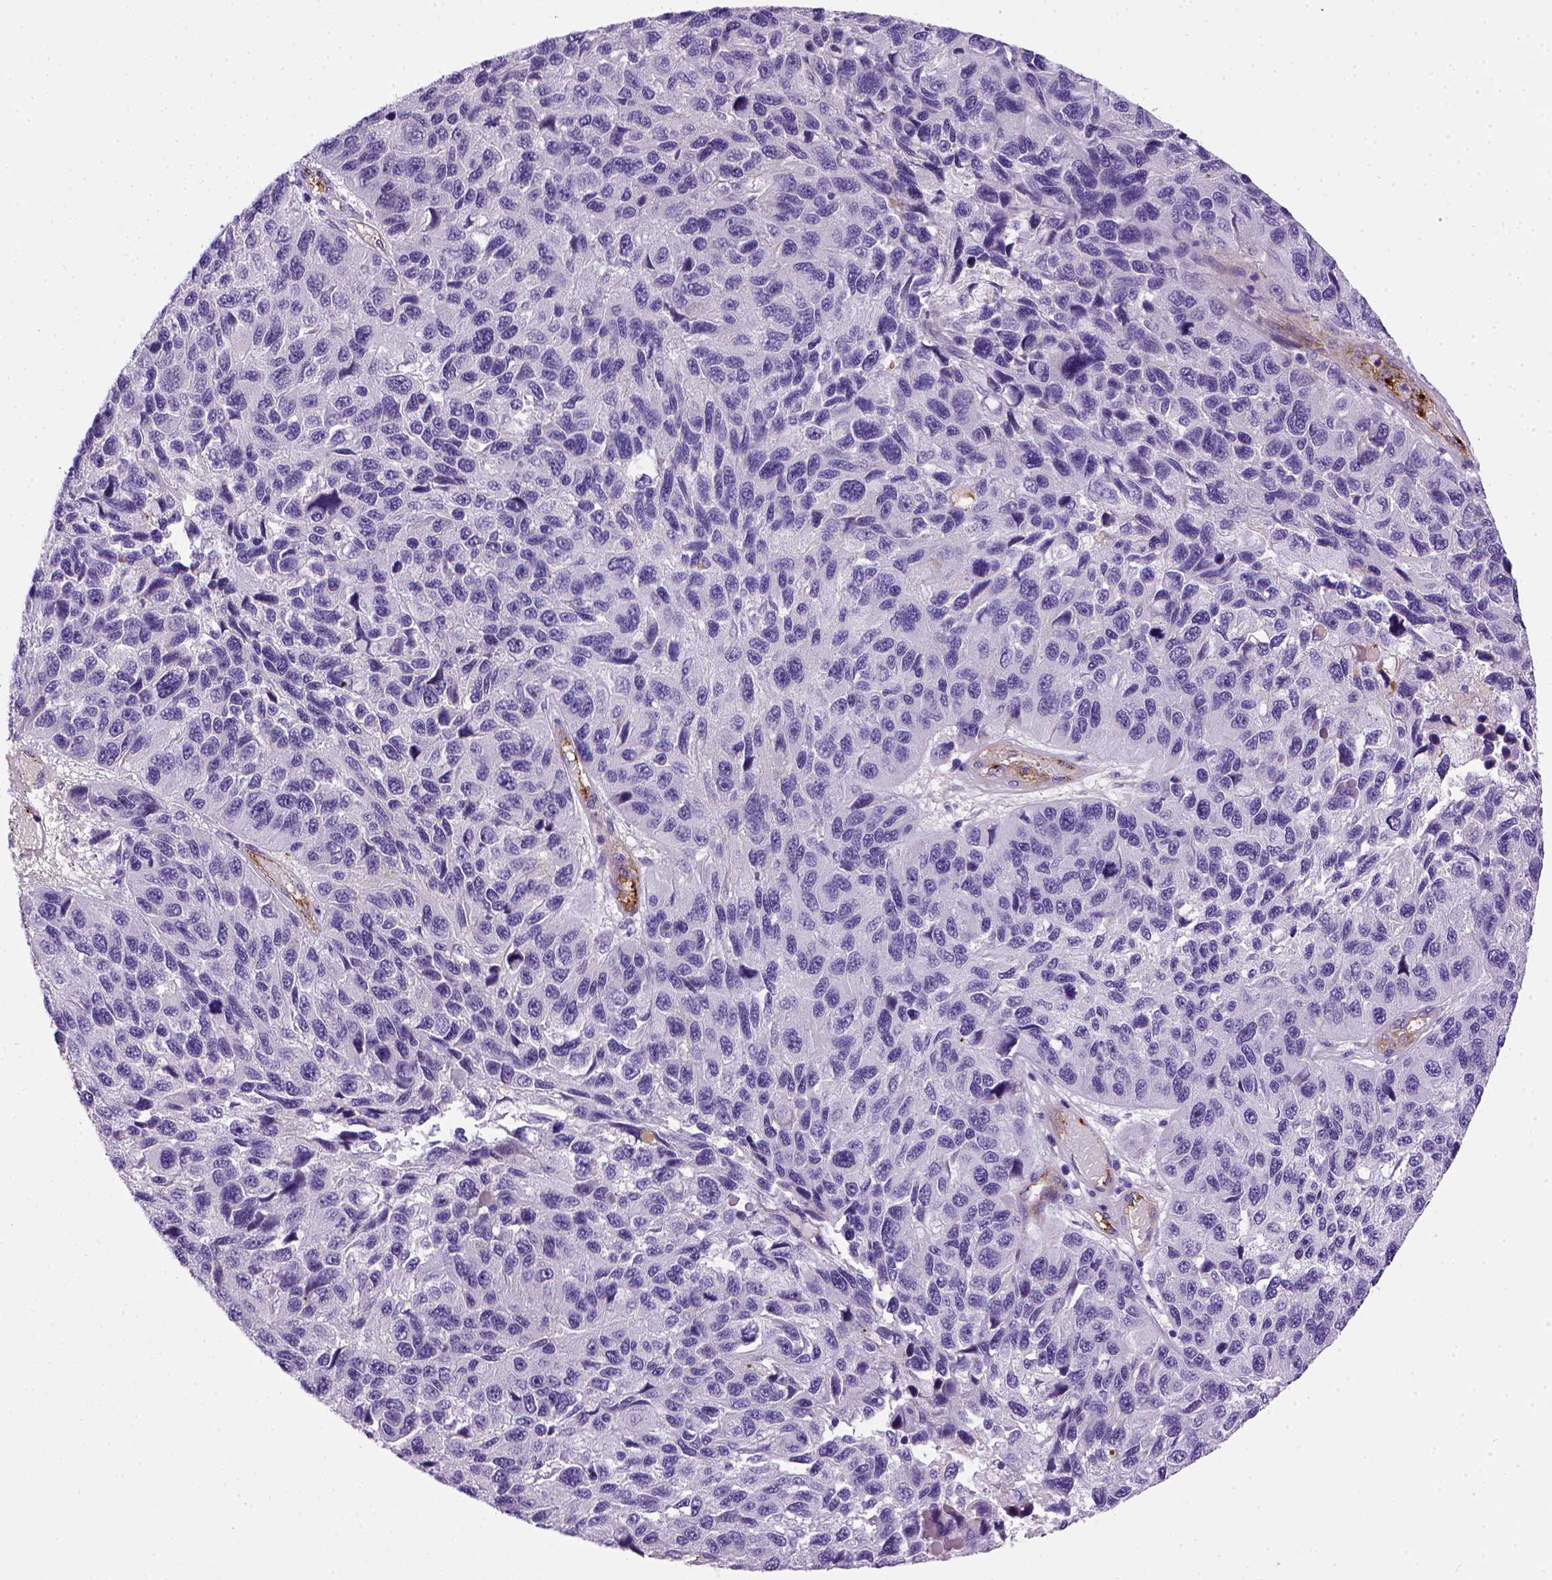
{"staining": {"intensity": "negative", "quantity": "none", "location": "none"}, "tissue": "melanoma", "cell_type": "Tumor cells", "image_type": "cancer", "snomed": [{"axis": "morphology", "description": "Malignant melanoma, NOS"}, {"axis": "topography", "description": "Skin"}], "caption": "This is an immunohistochemistry image of malignant melanoma. There is no staining in tumor cells.", "gene": "VWF", "patient": {"sex": "male", "age": 53}}